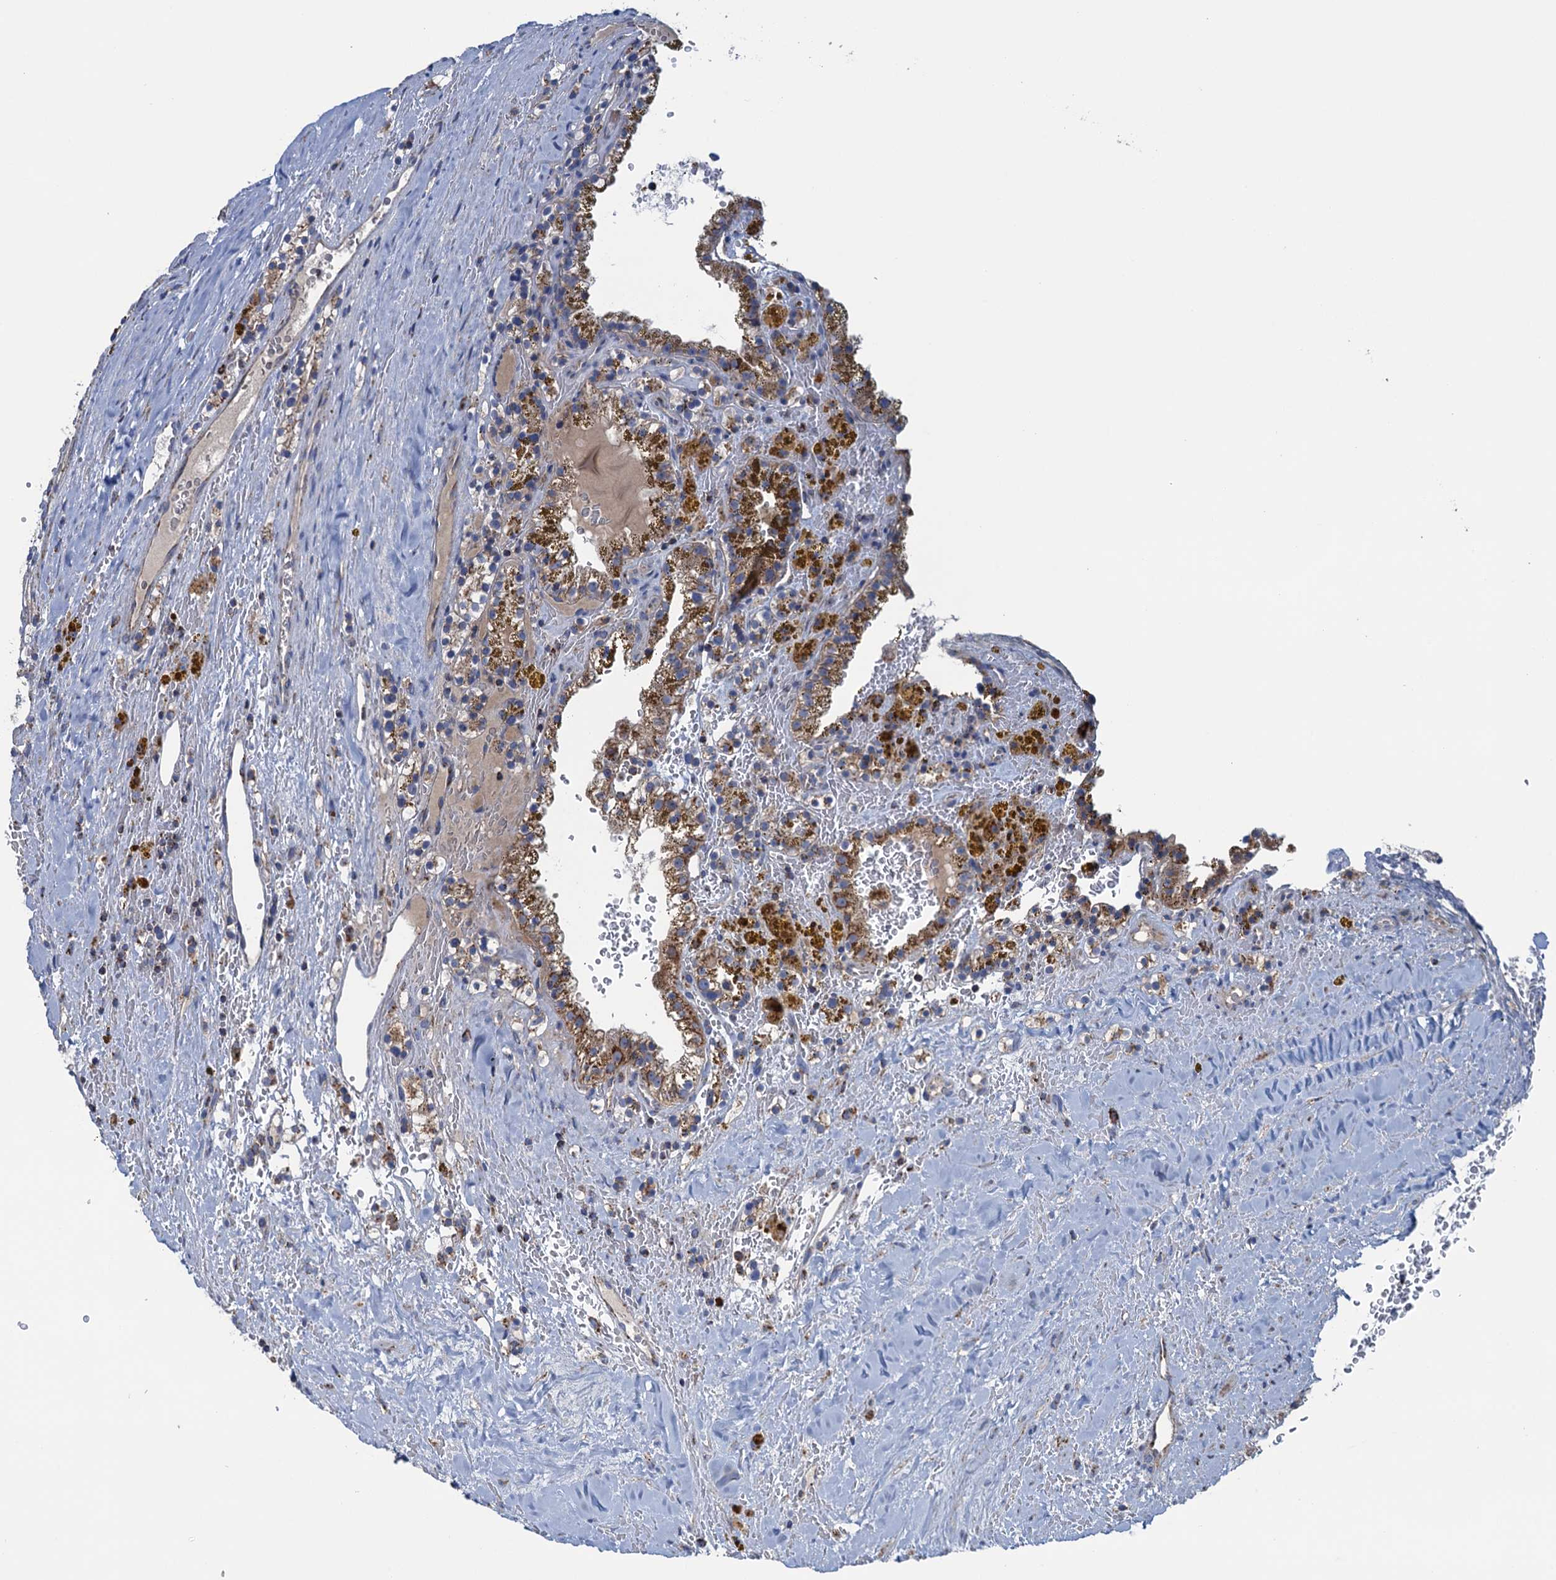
{"staining": {"intensity": "moderate", "quantity": ">75%", "location": "cytoplasmic/membranous"}, "tissue": "renal cancer", "cell_type": "Tumor cells", "image_type": "cancer", "snomed": [{"axis": "morphology", "description": "Adenocarcinoma, NOS"}, {"axis": "topography", "description": "Kidney"}], "caption": "Protein expression analysis of human renal adenocarcinoma reveals moderate cytoplasmic/membranous expression in approximately >75% of tumor cells. (IHC, brightfield microscopy, high magnification).", "gene": "GTPBP3", "patient": {"sex": "female", "age": 56}}